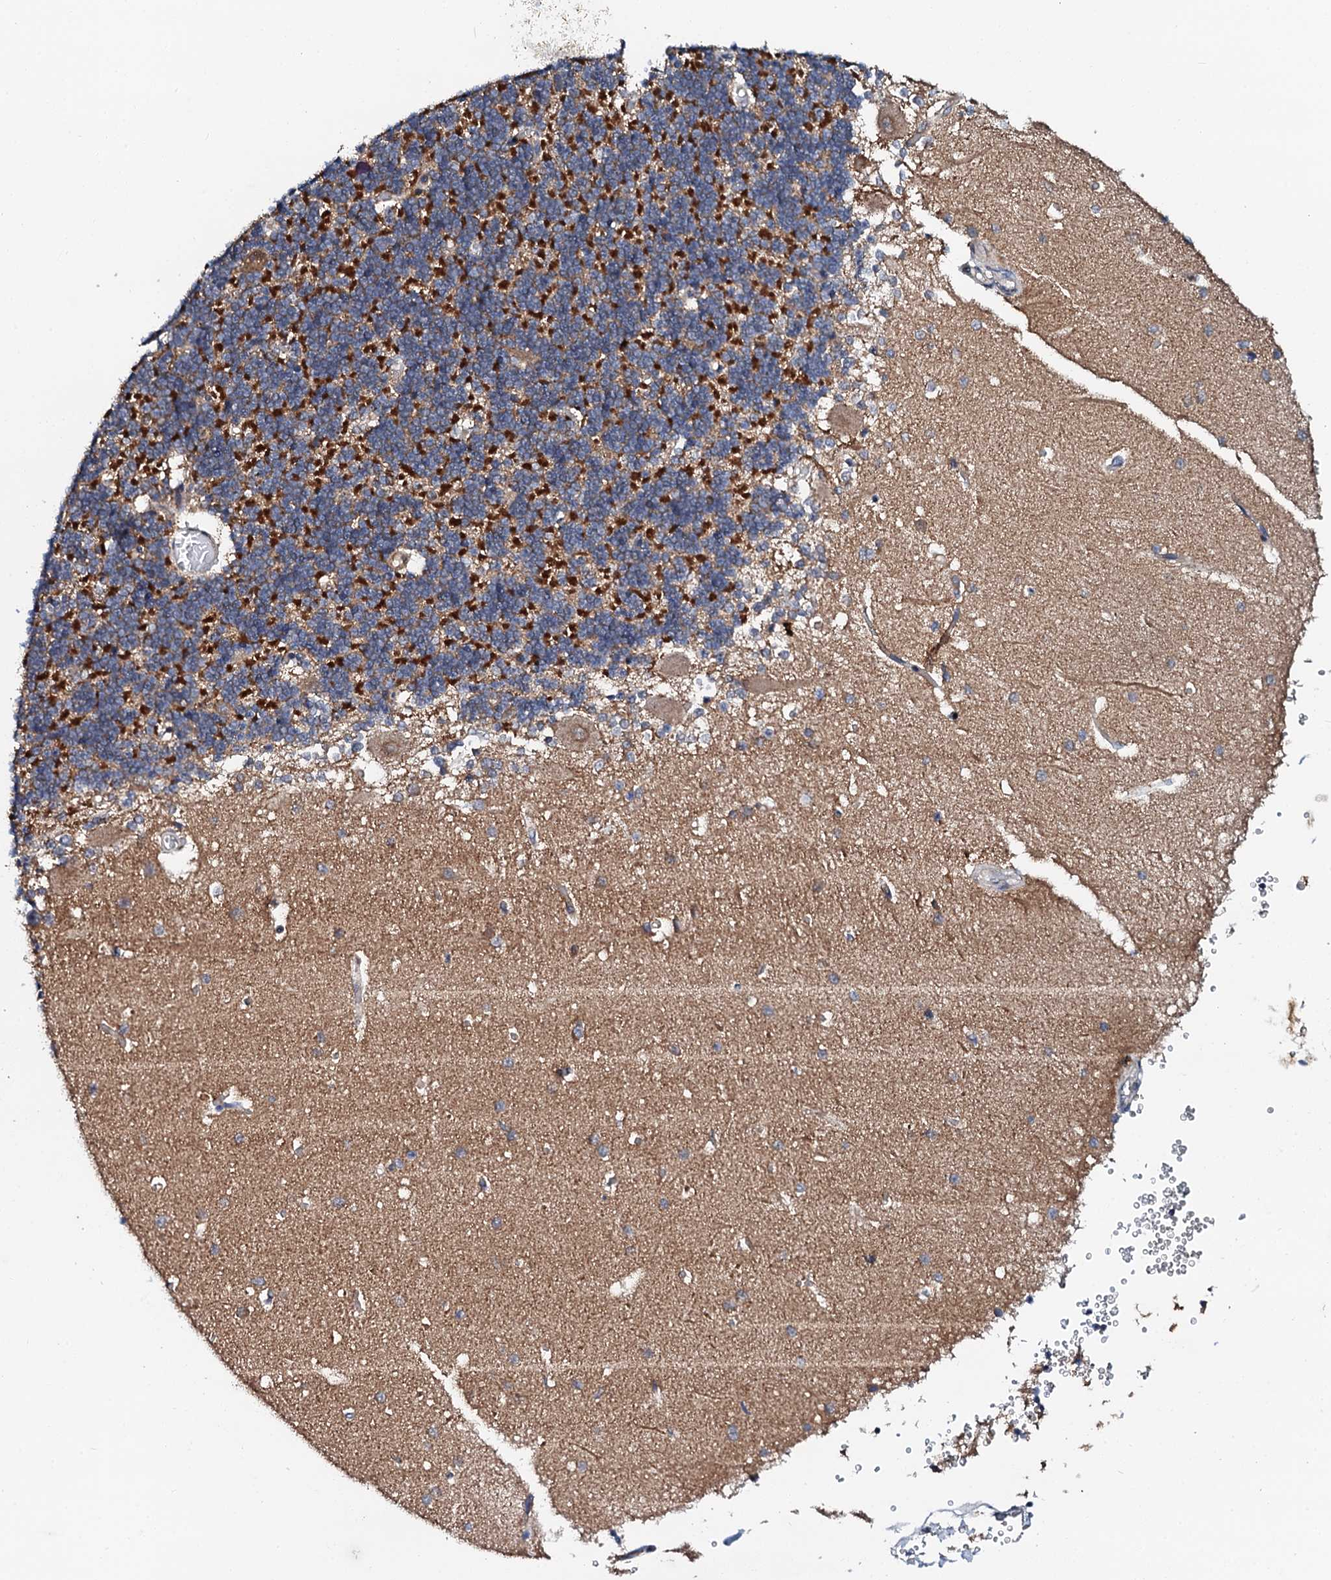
{"staining": {"intensity": "strong", "quantity": "<25%", "location": "cytoplasmic/membranous"}, "tissue": "cerebellum", "cell_type": "Cells in granular layer", "image_type": "normal", "snomed": [{"axis": "morphology", "description": "Normal tissue, NOS"}, {"axis": "topography", "description": "Cerebellum"}], "caption": "About <25% of cells in granular layer in benign cerebellum reveal strong cytoplasmic/membranous protein staining as visualized by brown immunohistochemical staining.", "gene": "UBE3C", "patient": {"sex": "male", "age": 37}}